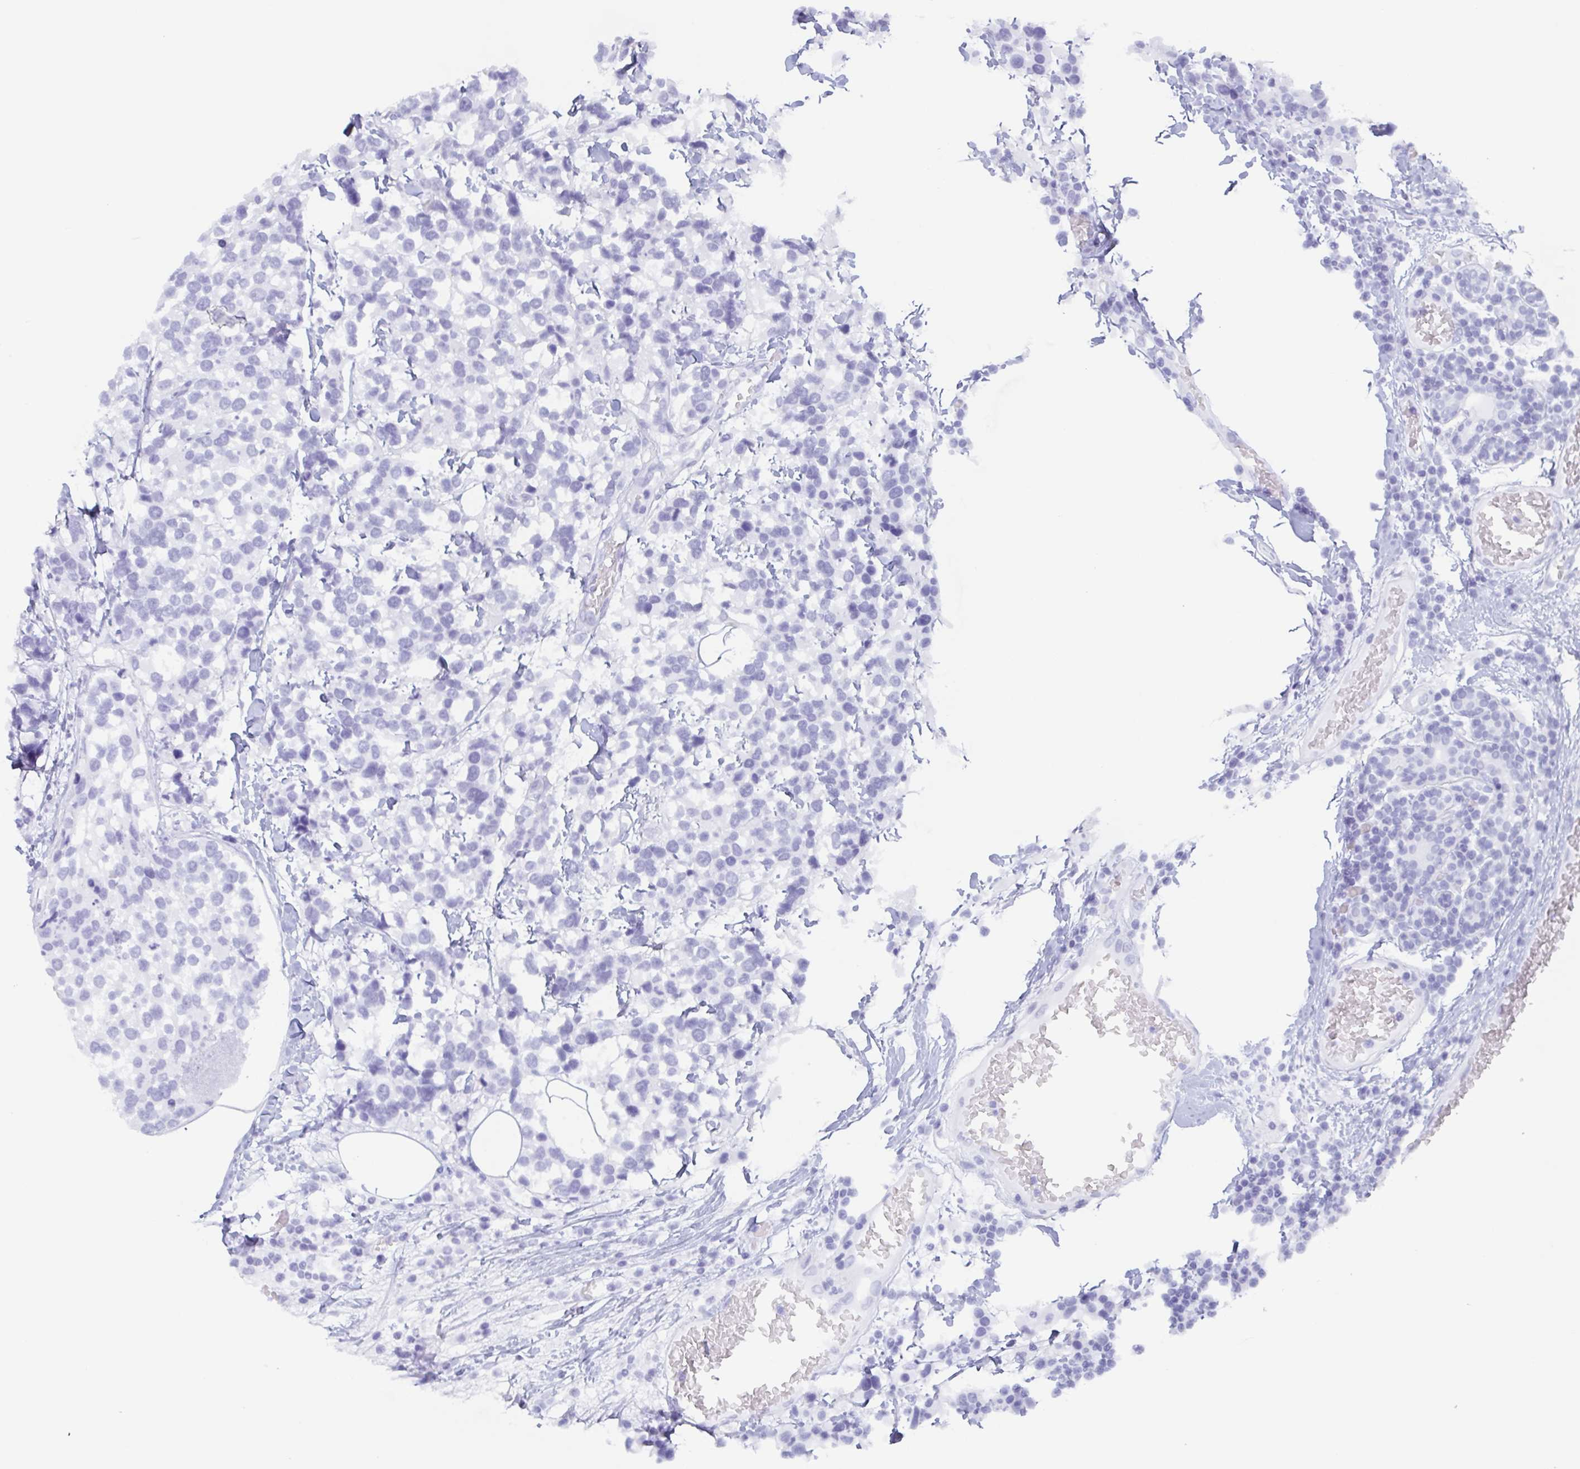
{"staining": {"intensity": "negative", "quantity": "none", "location": "none"}, "tissue": "breast cancer", "cell_type": "Tumor cells", "image_type": "cancer", "snomed": [{"axis": "morphology", "description": "Lobular carcinoma"}, {"axis": "topography", "description": "Breast"}], "caption": "Immunohistochemical staining of lobular carcinoma (breast) exhibits no significant expression in tumor cells.", "gene": "POU2F3", "patient": {"sex": "female", "age": 59}}